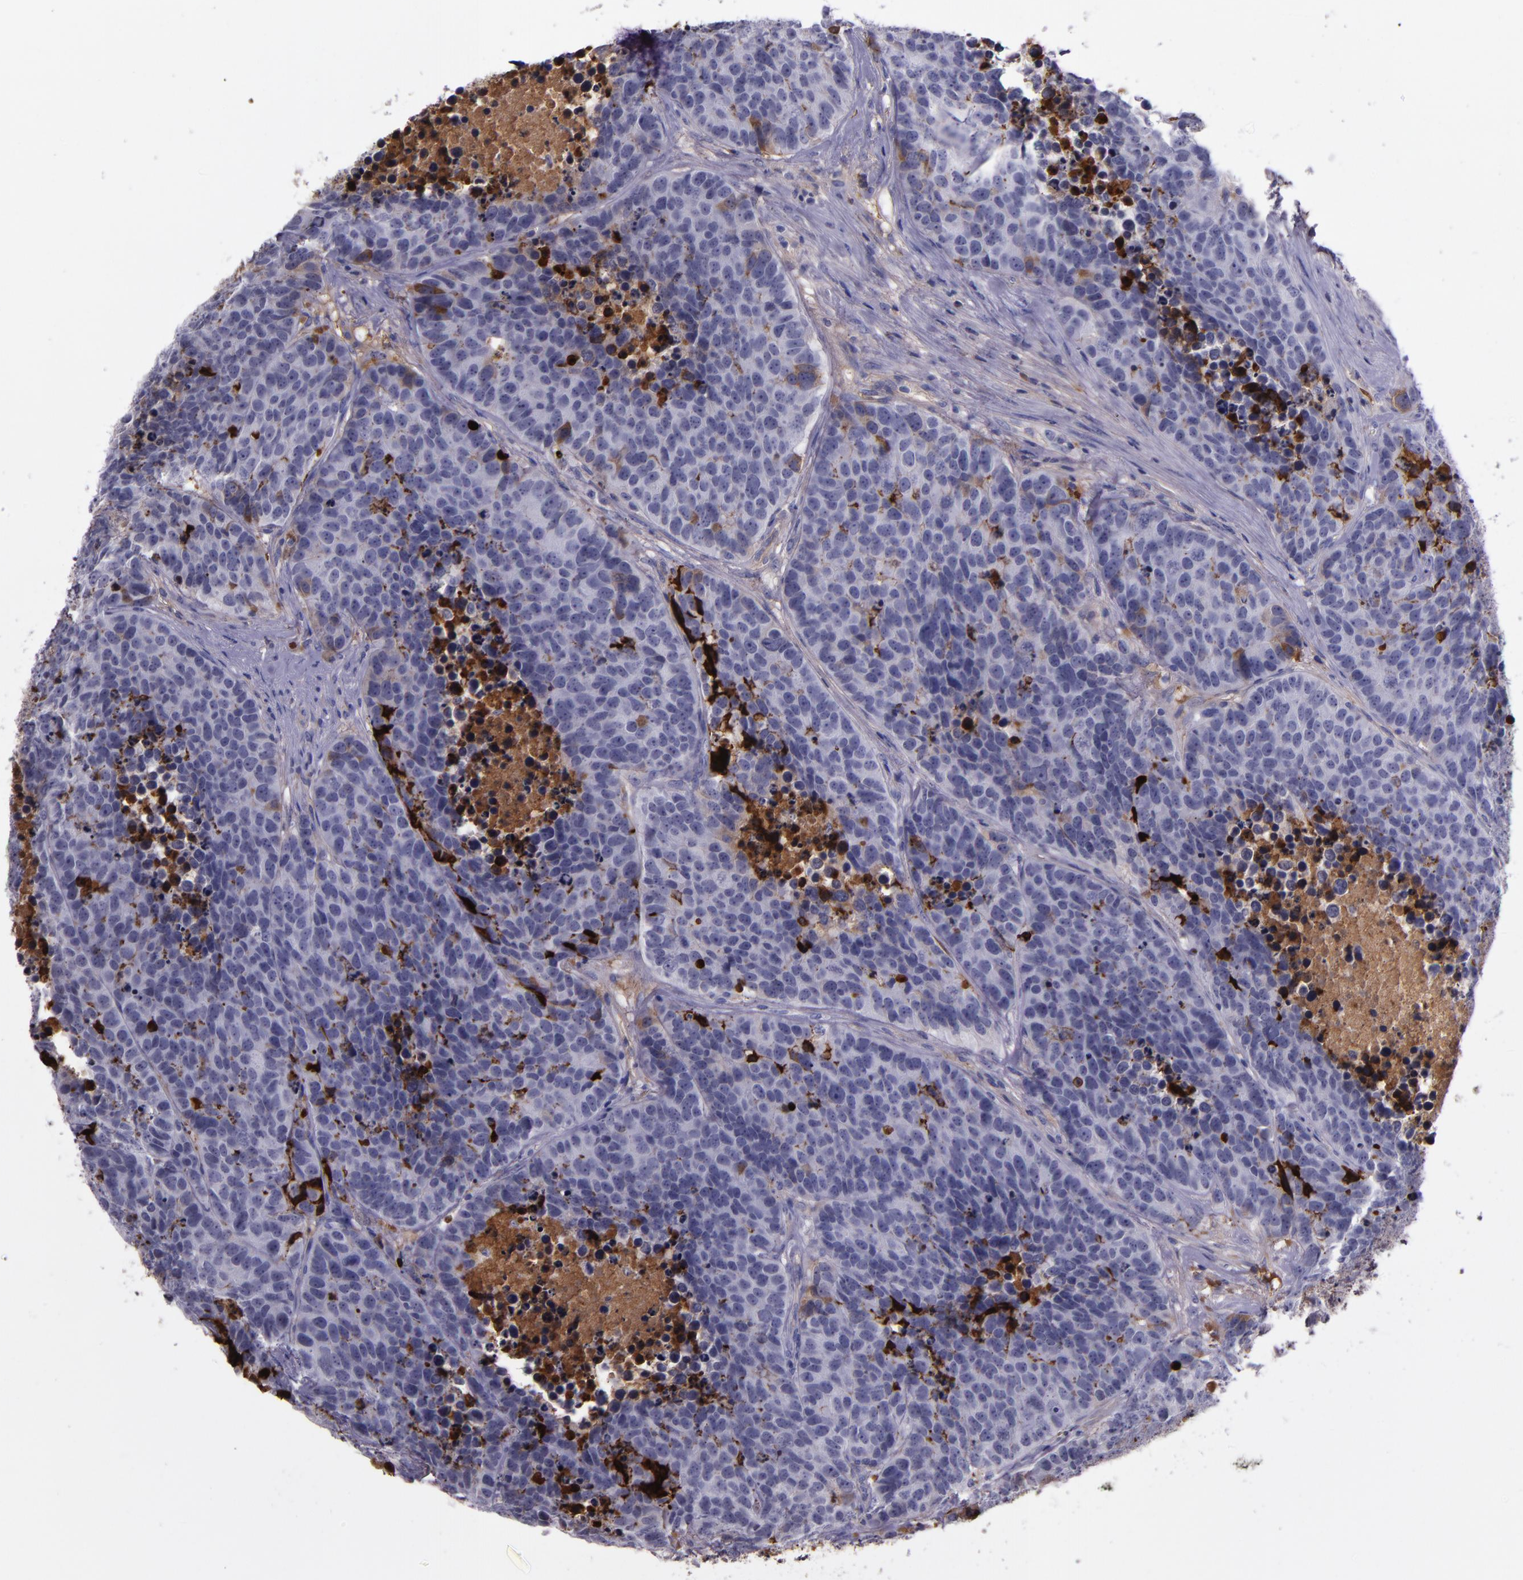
{"staining": {"intensity": "negative", "quantity": "none", "location": "none"}, "tissue": "carcinoid", "cell_type": "Tumor cells", "image_type": "cancer", "snomed": [{"axis": "morphology", "description": "Carcinoid, malignant, NOS"}, {"axis": "topography", "description": "Lung"}], "caption": "Tumor cells show no significant positivity in carcinoid.", "gene": "APOH", "patient": {"sex": "male", "age": 60}}